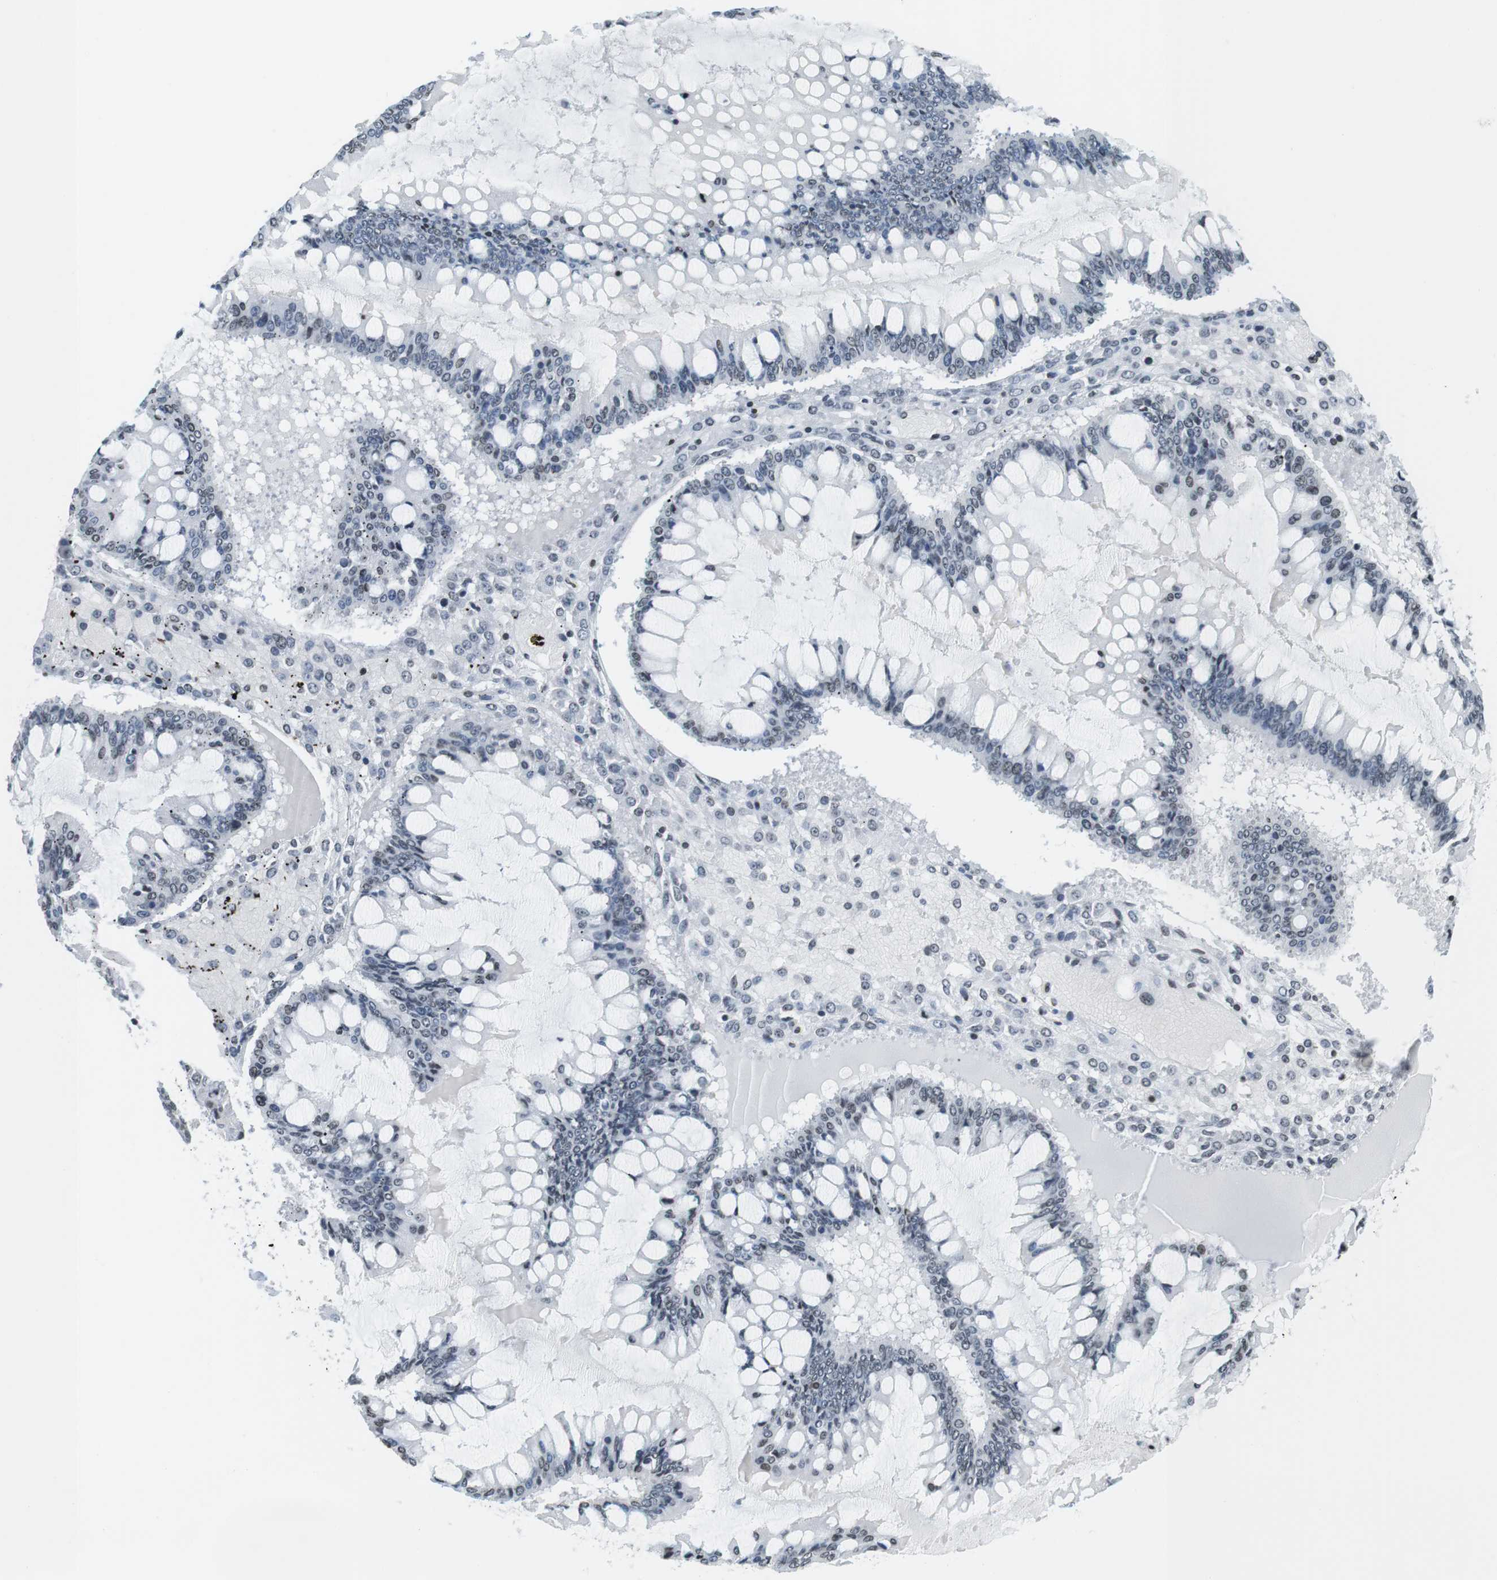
{"staining": {"intensity": "negative", "quantity": "none", "location": "none"}, "tissue": "ovarian cancer", "cell_type": "Tumor cells", "image_type": "cancer", "snomed": [{"axis": "morphology", "description": "Cystadenocarcinoma, mucinous, NOS"}, {"axis": "topography", "description": "Ovary"}], "caption": "Immunohistochemistry (IHC) micrograph of neoplastic tissue: human ovarian cancer (mucinous cystadenocarcinoma) stained with DAB (3,3'-diaminobenzidine) displays no significant protein staining in tumor cells.", "gene": "E2F2", "patient": {"sex": "female", "age": 73}}